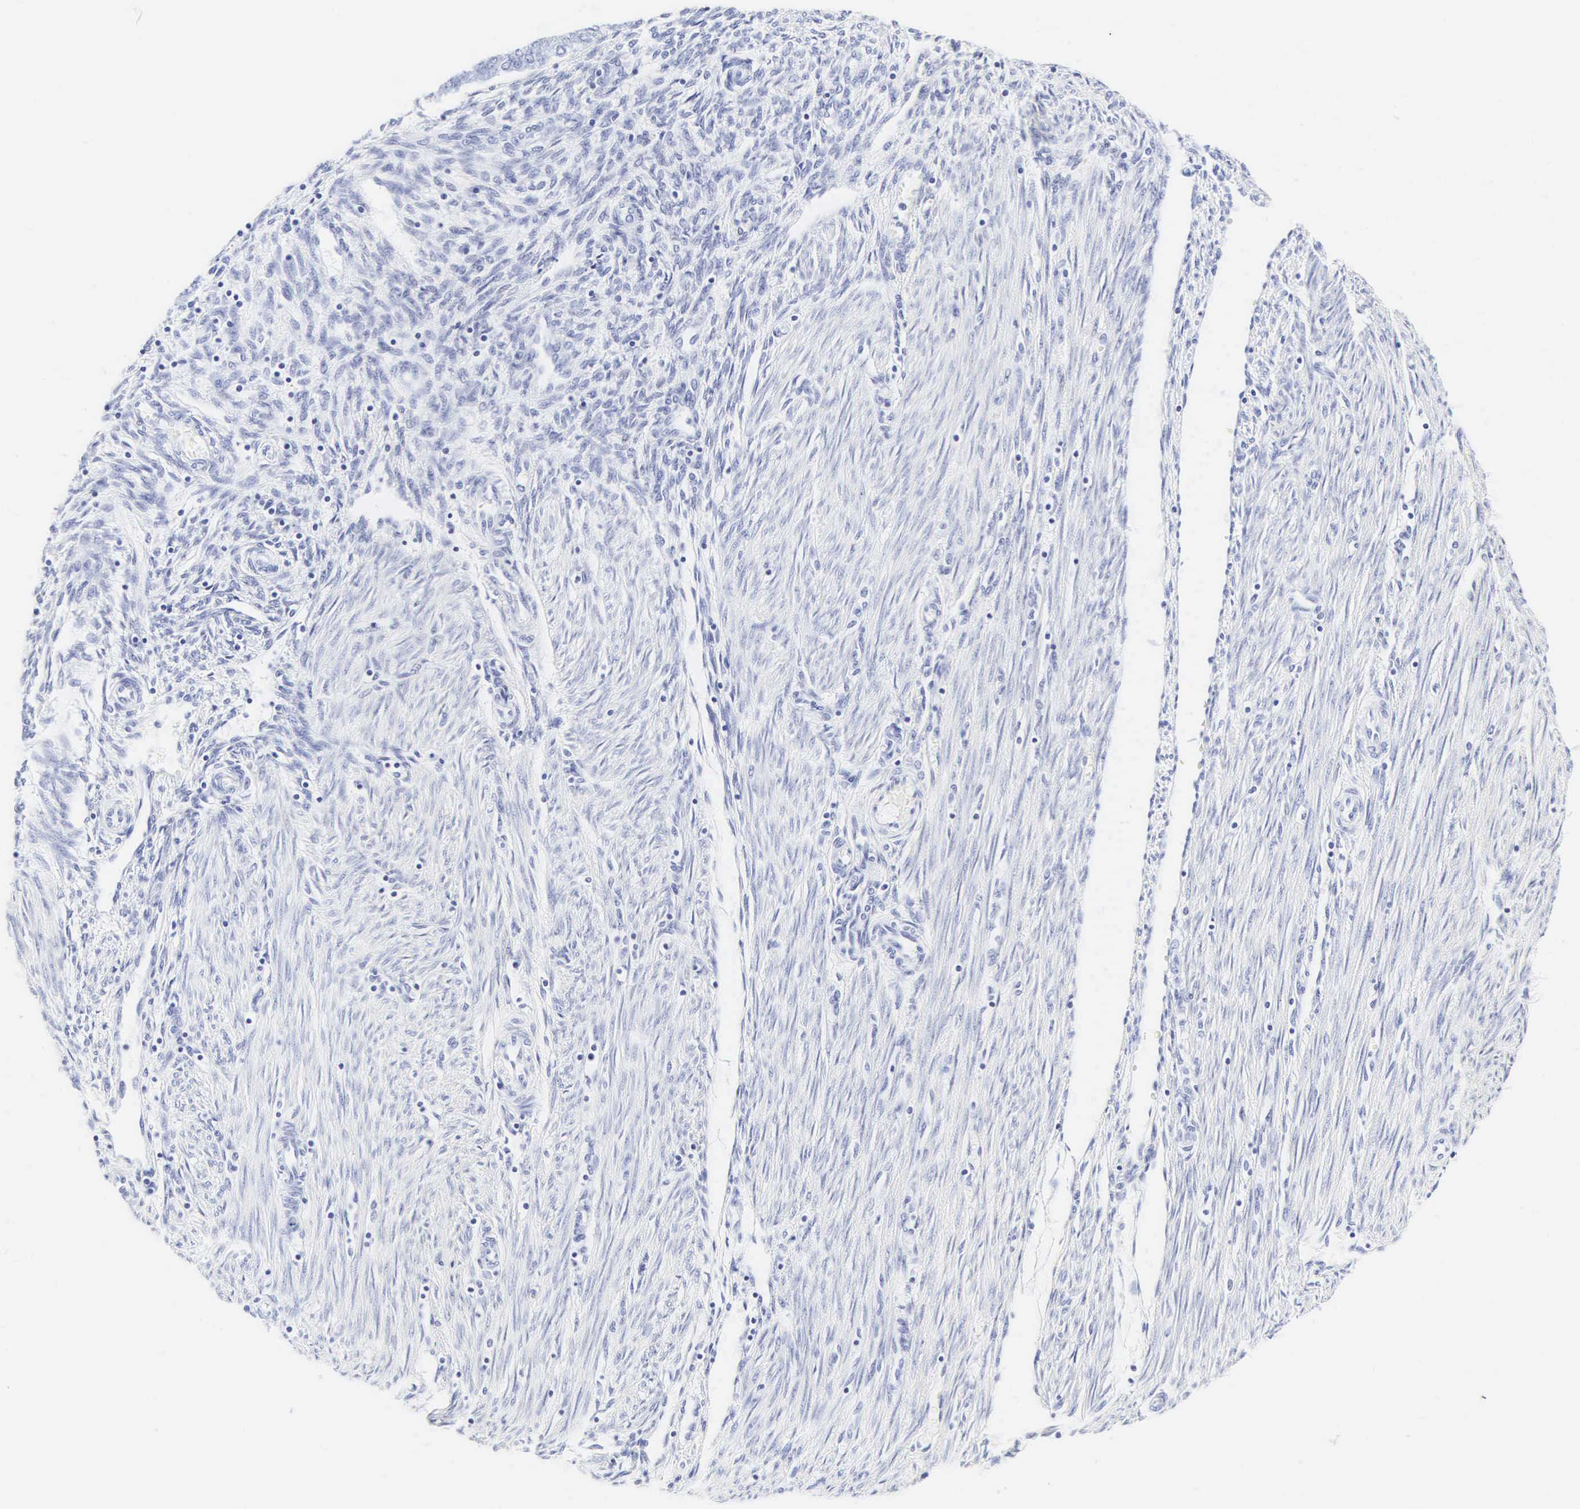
{"staining": {"intensity": "negative", "quantity": "none", "location": "none"}, "tissue": "endometrial cancer", "cell_type": "Tumor cells", "image_type": "cancer", "snomed": [{"axis": "morphology", "description": "Adenocarcinoma, NOS"}, {"axis": "topography", "description": "Endometrium"}], "caption": "A high-resolution histopathology image shows immunohistochemistry staining of endometrial cancer (adenocarcinoma), which displays no significant expression in tumor cells. (Stains: DAB (3,3'-diaminobenzidine) IHC with hematoxylin counter stain, Microscopy: brightfield microscopy at high magnification).", "gene": "CGB3", "patient": {"sex": "female", "age": 51}}